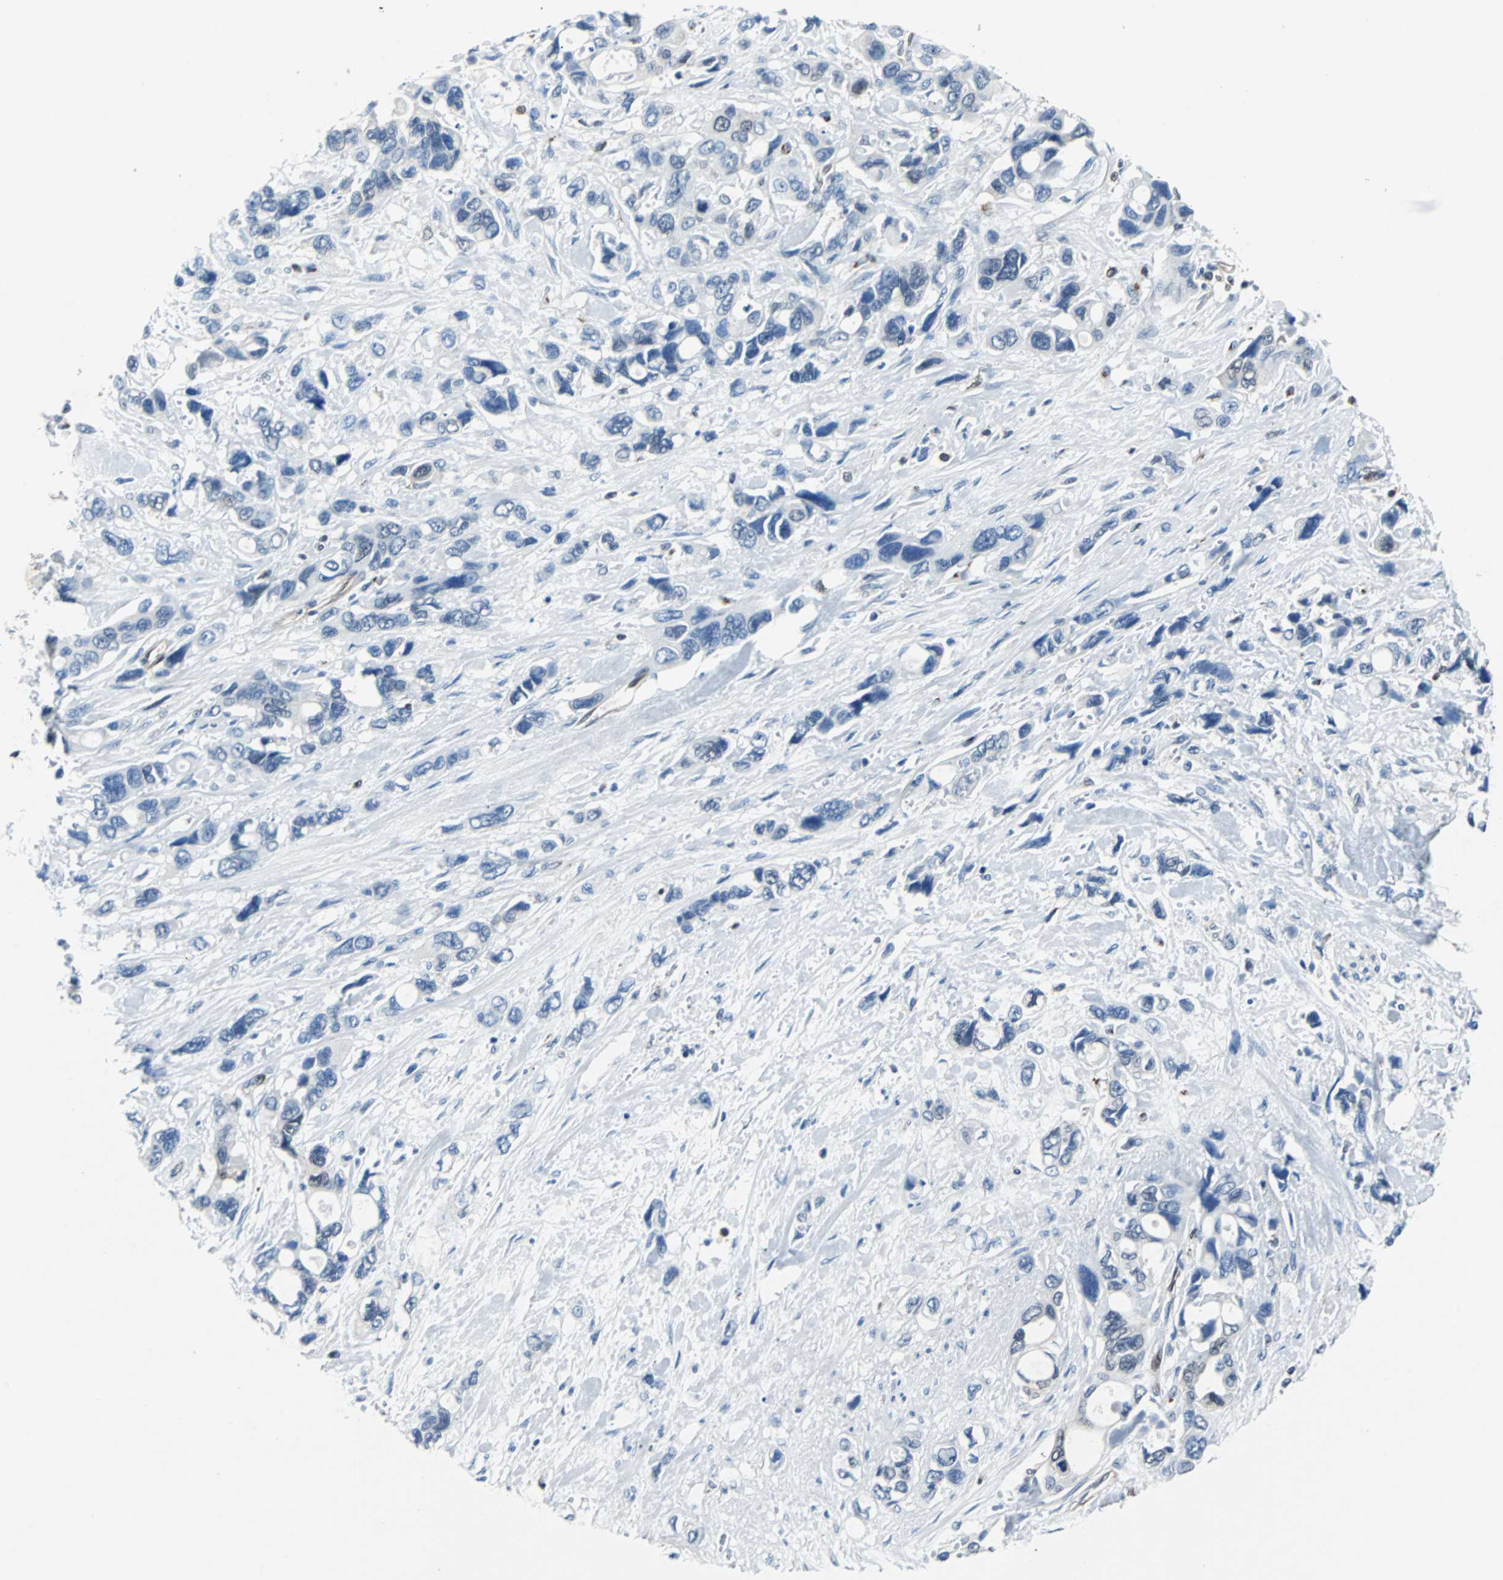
{"staining": {"intensity": "negative", "quantity": "none", "location": "none"}, "tissue": "pancreatic cancer", "cell_type": "Tumor cells", "image_type": "cancer", "snomed": [{"axis": "morphology", "description": "Adenocarcinoma, NOS"}, {"axis": "topography", "description": "Pancreas"}], "caption": "High magnification brightfield microscopy of pancreatic adenocarcinoma stained with DAB (3,3'-diaminobenzidine) (brown) and counterstained with hematoxylin (blue): tumor cells show no significant positivity.", "gene": "MAP2K6", "patient": {"sex": "male", "age": 46}}